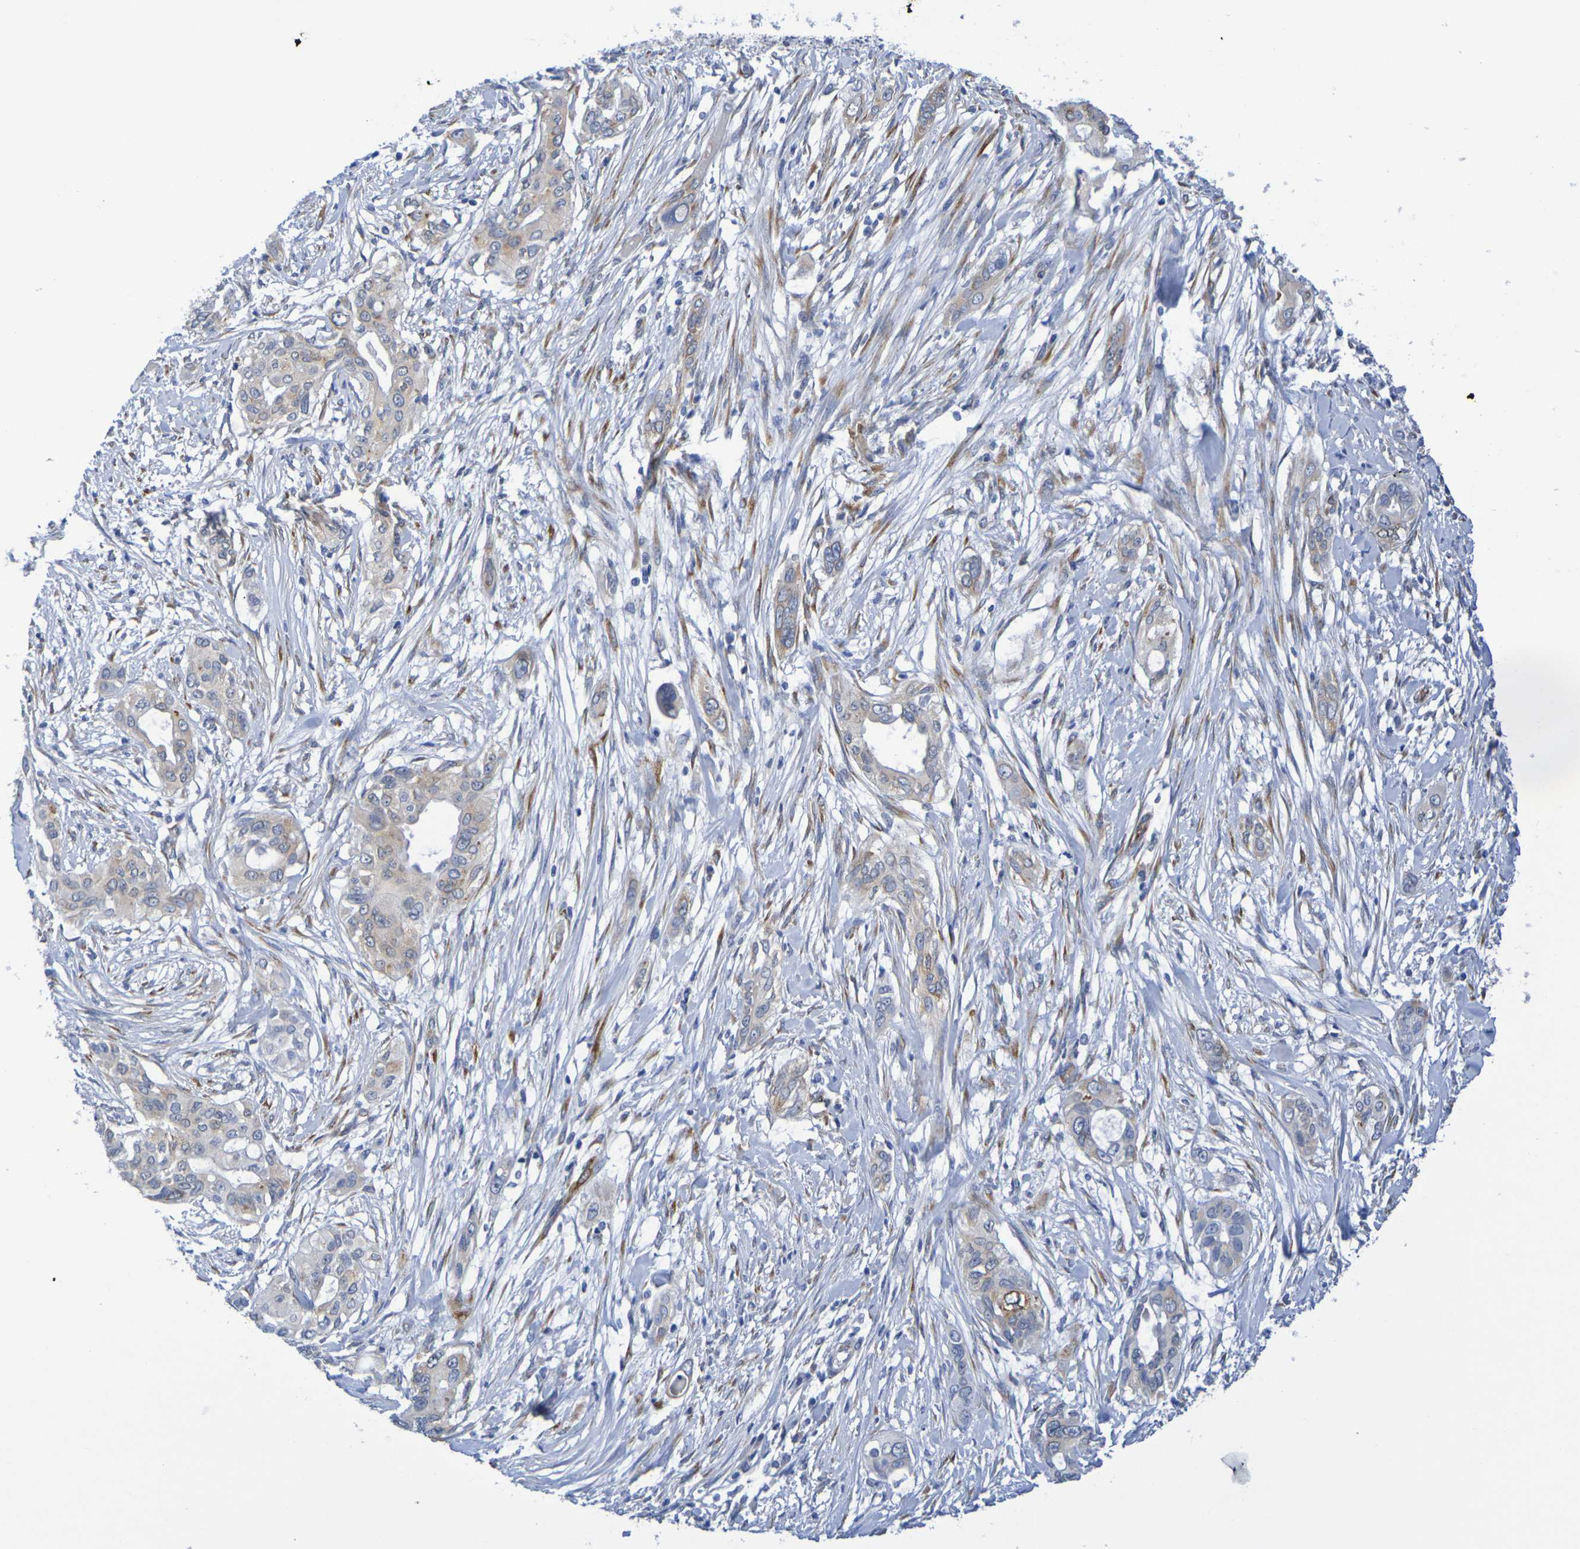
{"staining": {"intensity": "weak", "quantity": "25%-75%", "location": "cytoplasmic/membranous"}, "tissue": "pancreatic cancer", "cell_type": "Tumor cells", "image_type": "cancer", "snomed": [{"axis": "morphology", "description": "Adenocarcinoma, NOS"}, {"axis": "topography", "description": "Pancreas"}], "caption": "High-magnification brightfield microscopy of pancreatic cancer (adenocarcinoma) stained with DAB (brown) and counterstained with hematoxylin (blue). tumor cells exhibit weak cytoplasmic/membranous positivity is appreciated in approximately25%-75% of cells.", "gene": "TMCC3", "patient": {"sex": "female", "age": 60}}